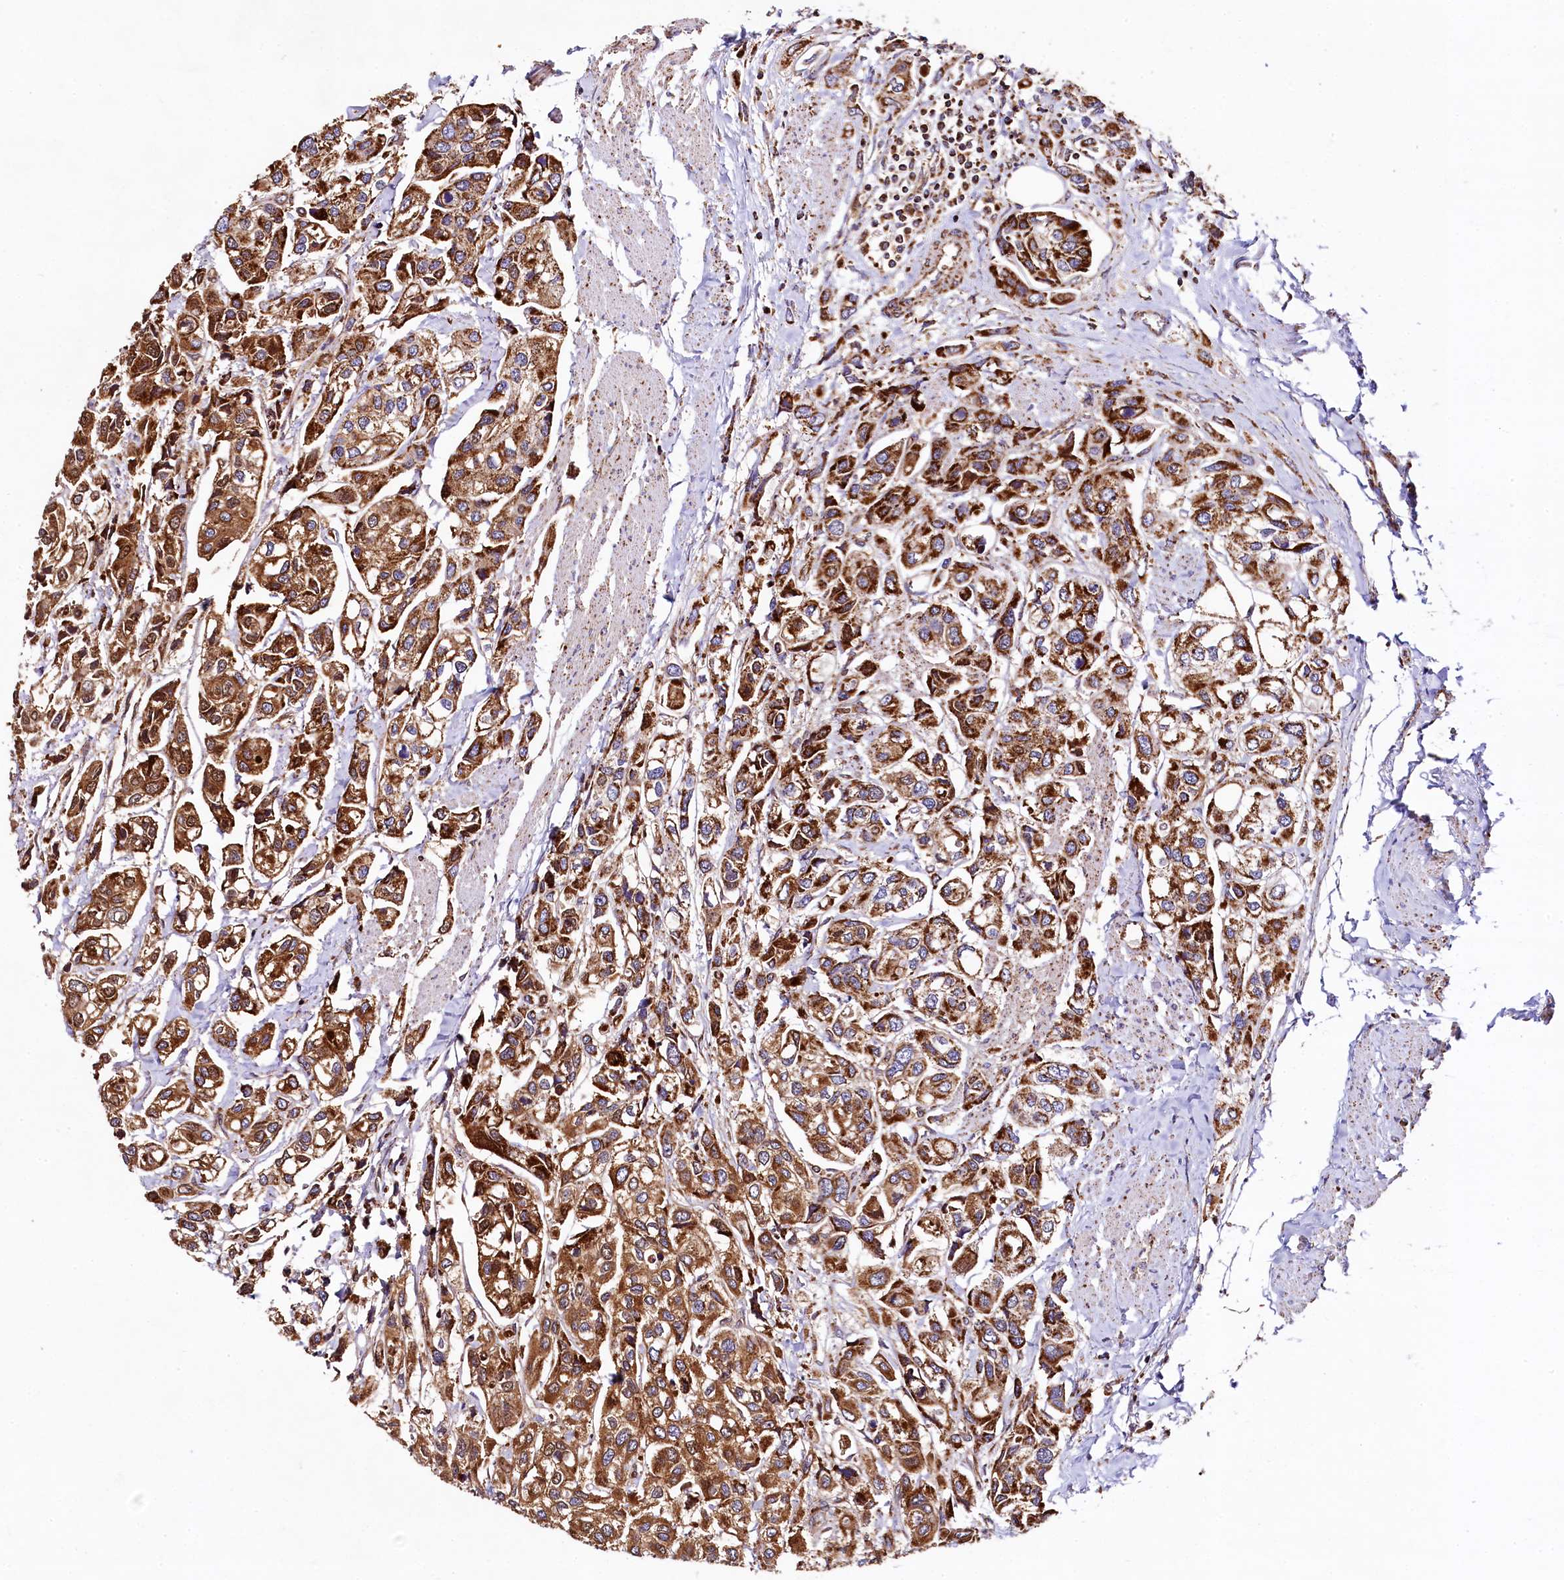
{"staining": {"intensity": "strong", "quantity": ">75%", "location": "cytoplasmic/membranous"}, "tissue": "urothelial cancer", "cell_type": "Tumor cells", "image_type": "cancer", "snomed": [{"axis": "morphology", "description": "Urothelial carcinoma, High grade"}, {"axis": "topography", "description": "Urinary bladder"}], "caption": "High-magnification brightfield microscopy of high-grade urothelial carcinoma stained with DAB (brown) and counterstained with hematoxylin (blue). tumor cells exhibit strong cytoplasmic/membranous staining is appreciated in approximately>75% of cells. Immunohistochemistry (ihc) stains the protein in brown and the nuclei are stained blue.", "gene": "CLYBL", "patient": {"sex": "male", "age": 67}}